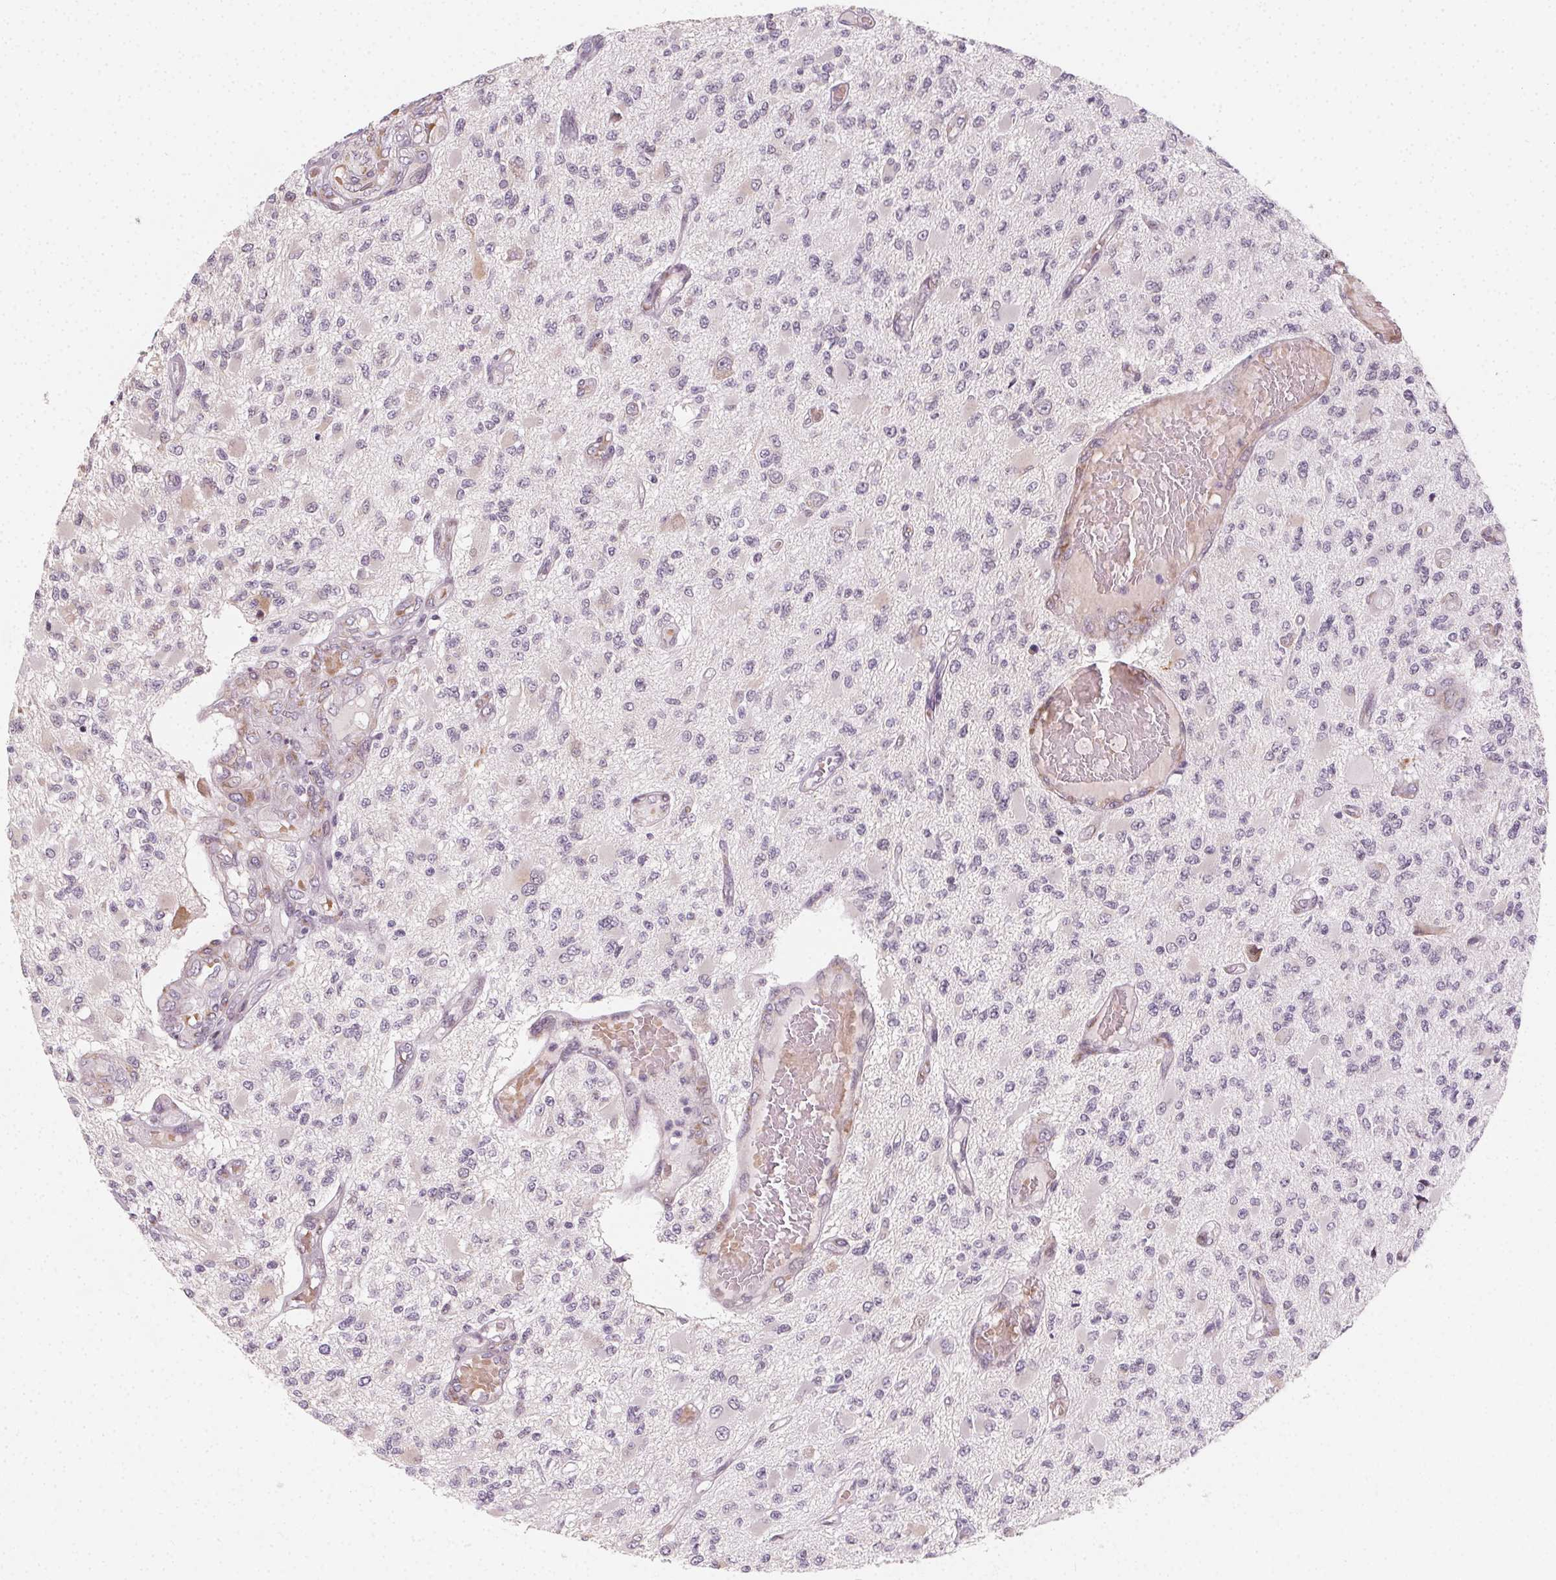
{"staining": {"intensity": "negative", "quantity": "none", "location": "none"}, "tissue": "glioma", "cell_type": "Tumor cells", "image_type": "cancer", "snomed": [{"axis": "morphology", "description": "Glioma, malignant, High grade"}, {"axis": "topography", "description": "Brain"}], "caption": "Photomicrograph shows no significant protein positivity in tumor cells of malignant glioma (high-grade).", "gene": "CCDC96", "patient": {"sex": "female", "age": 63}}